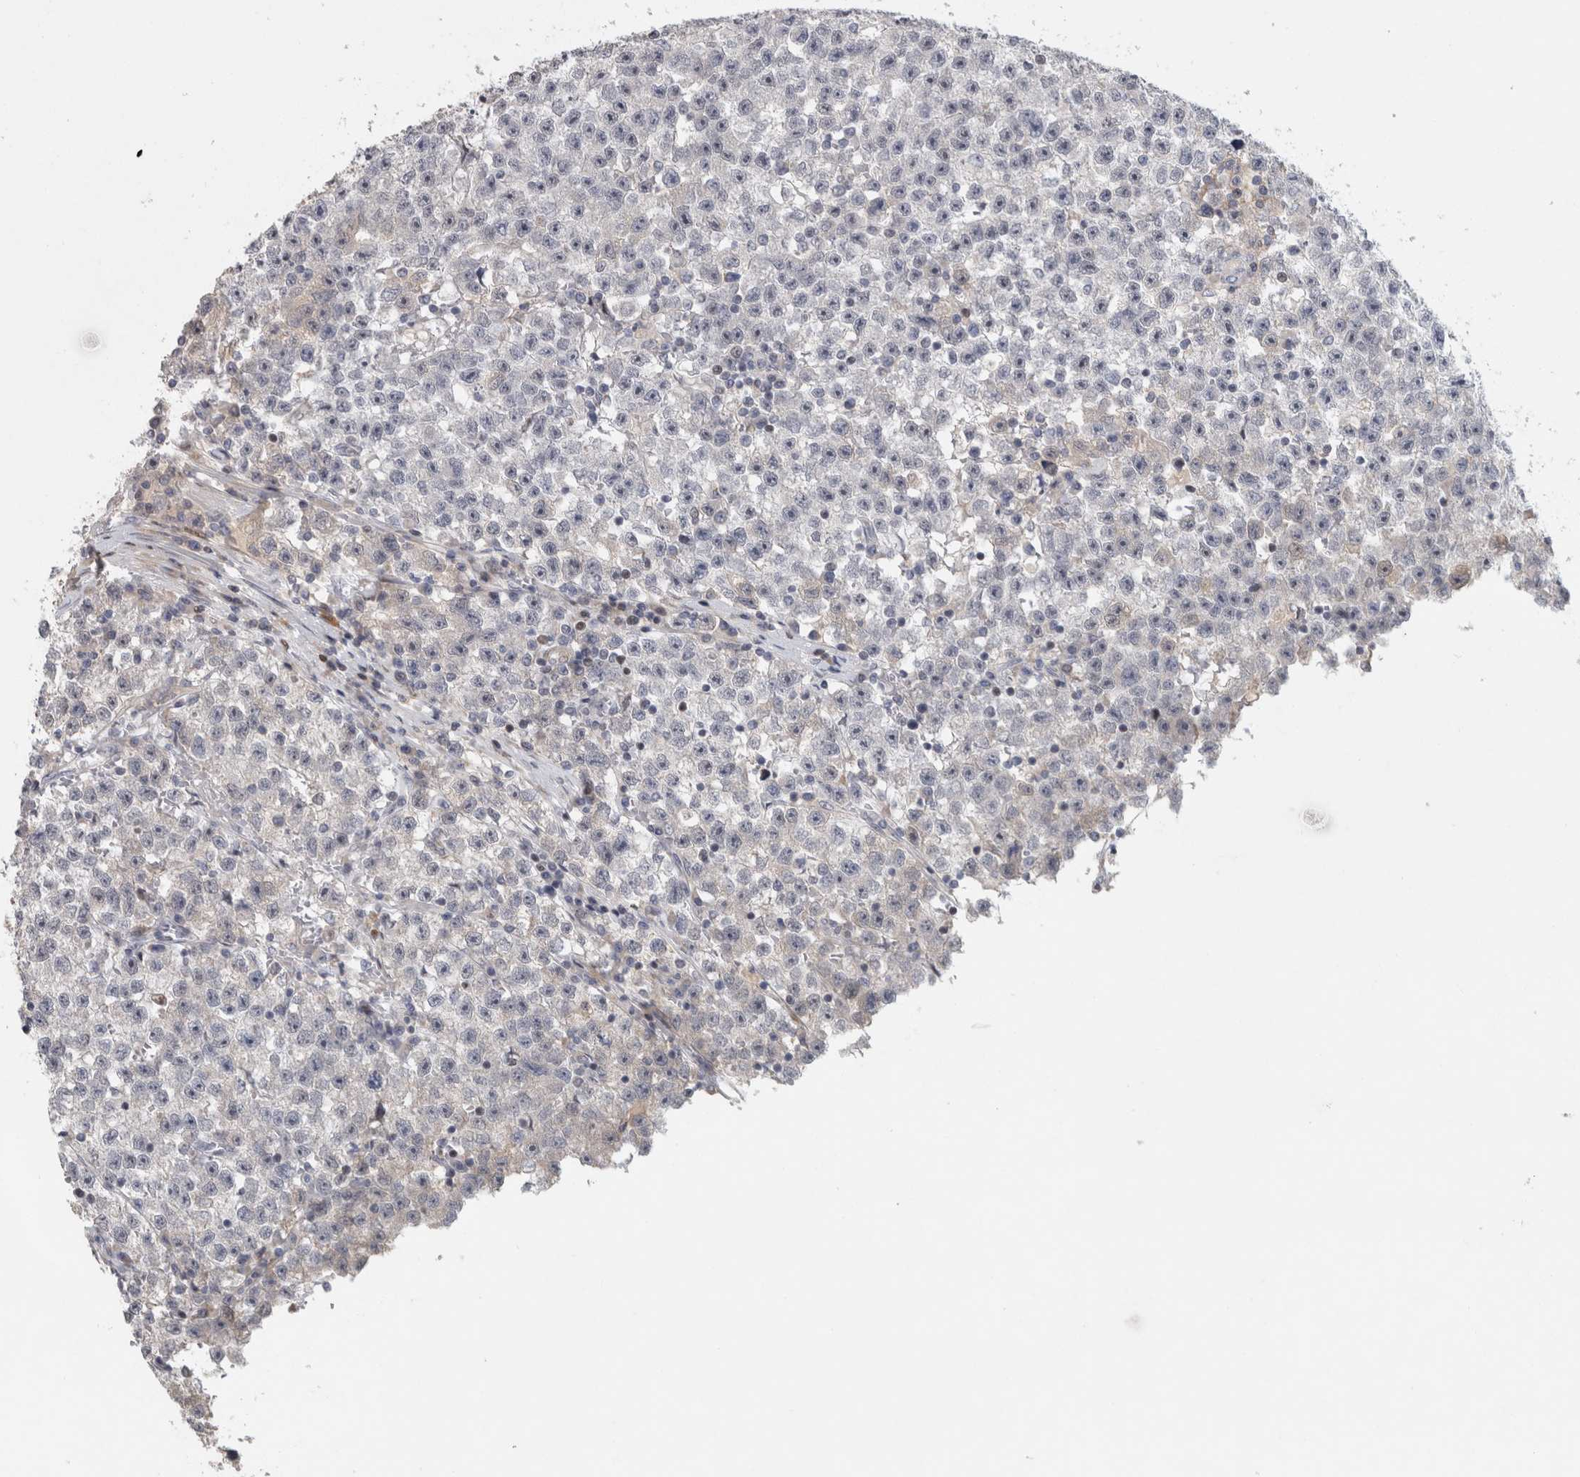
{"staining": {"intensity": "negative", "quantity": "none", "location": "none"}, "tissue": "testis cancer", "cell_type": "Tumor cells", "image_type": "cancer", "snomed": [{"axis": "morphology", "description": "Seminoma, NOS"}, {"axis": "topography", "description": "Testis"}], "caption": "A high-resolution histopathology image shows immunohistochemistry staining of seminoma (testis), which demonstrates no significant expression in tumor cells.", "gene": "RBM48", "patient": {"sex": "male", "age": 22}}